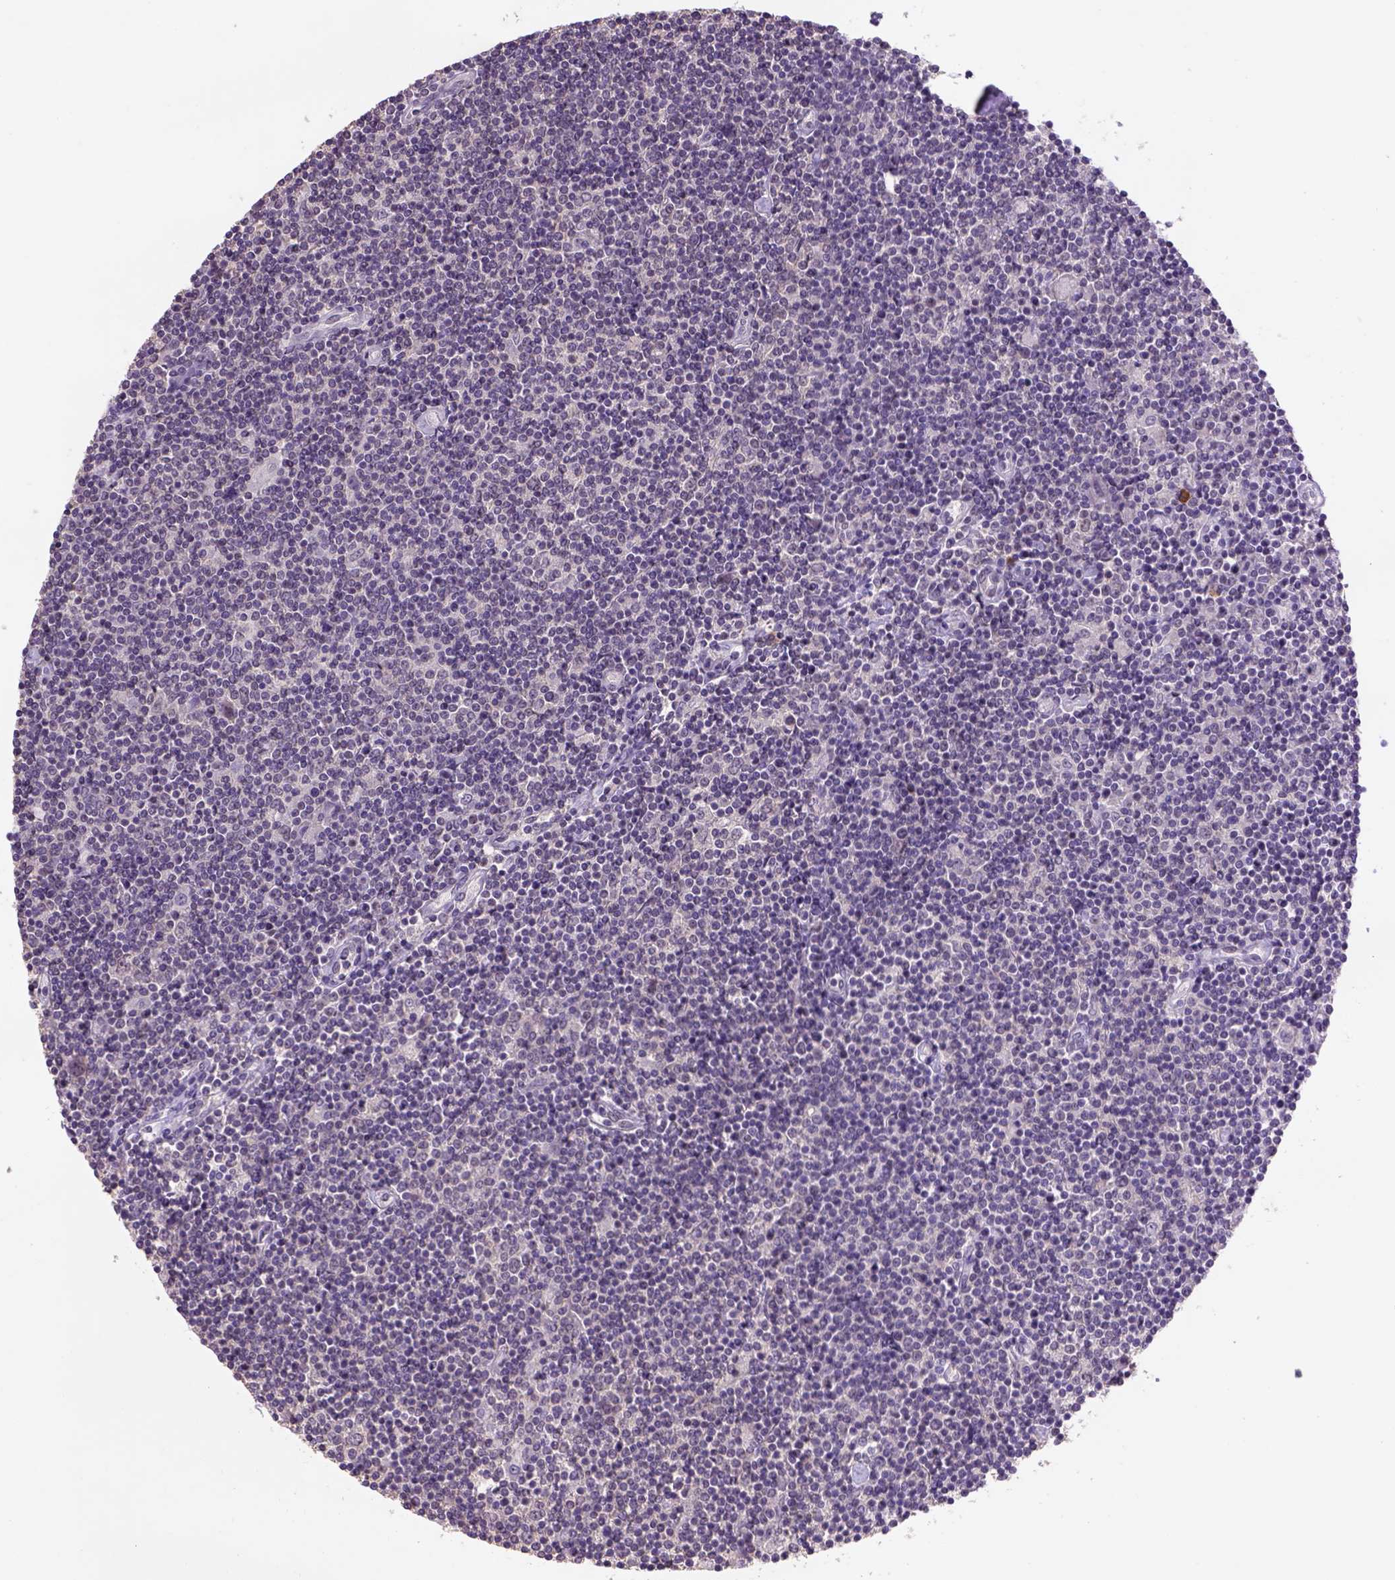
{"staining": {"intensity": "weak", "quantity": "25%-75%", "location": "nuclear"}, "tissue": "lymphoma", "cell_type": "Tumor cells", "image_type": "cancer", "snomed": [{"axis": "morphology", "description": "Hodgkin's disease, NOS"}, {"axis": "topography", "description": "Lymph node"}], "caption": "An image of Hodgkin's disease stained for a protein exhibits weak nuclear brown staining in tumor cells.", "gene": "SCML4", "patient": {"sex": "male", "age": 40}}